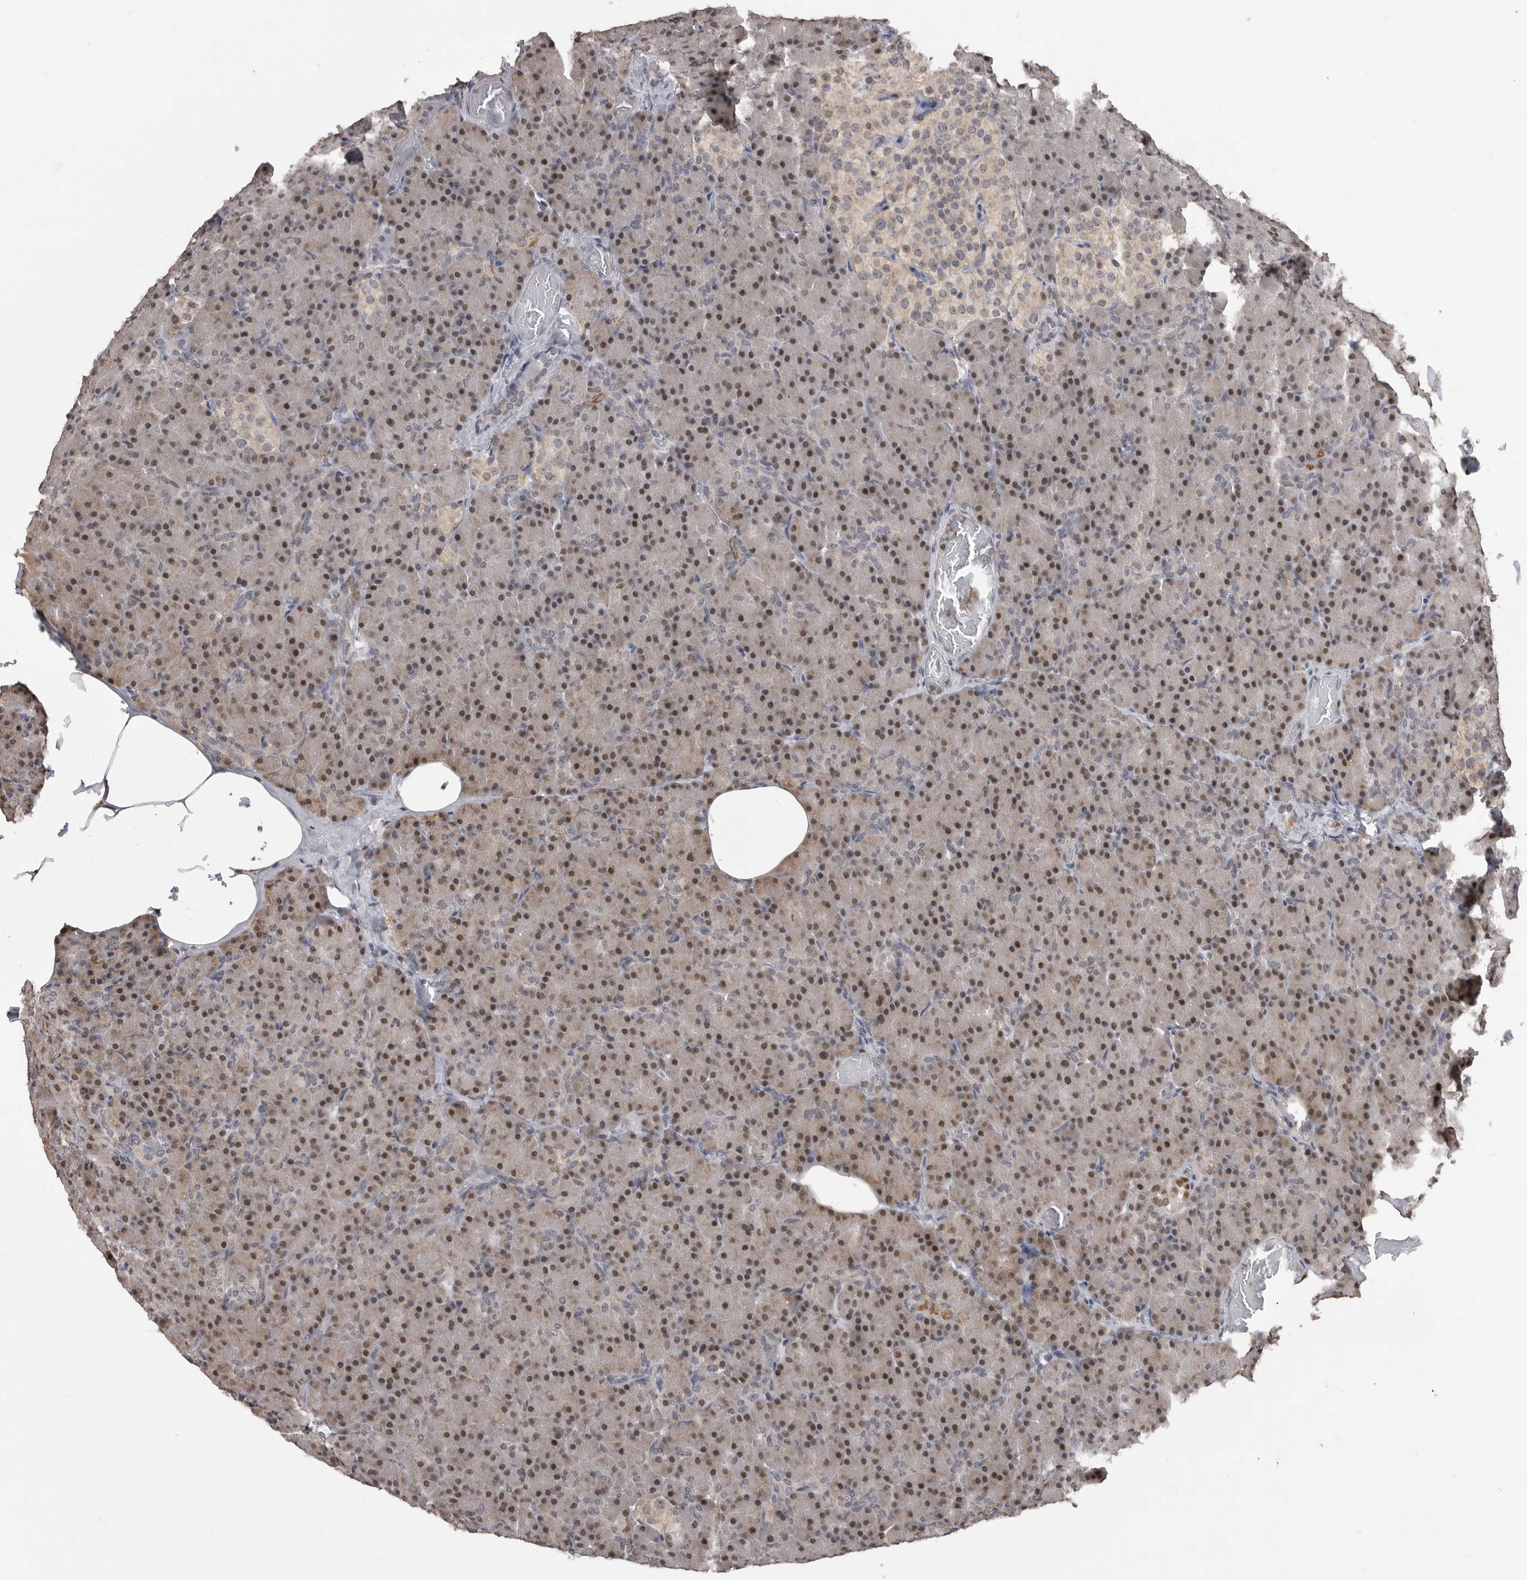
{"staining": {"intensity": "strong", "quantity": ">75%", "location": "nuclear"}, "tissue": "pancreas", "cell_type": "Exocrine glandular cells", "image_type": "normal", "snomed": [{"axis": "morphology", "description": "Normal tissue, NOS"}, {"axis": "topography", "description": "Pancreas"}], "caption": "Pancreas stained with DAB (3,3'-diaminobenzidine) IHC reveals high levels of strong nuclear positivity in approximately >75% of exocrine glandular cells. Nuclei are stained in blue.", "gene": "SMARCC1", "patient": {"sex": "female", "age": 43}}